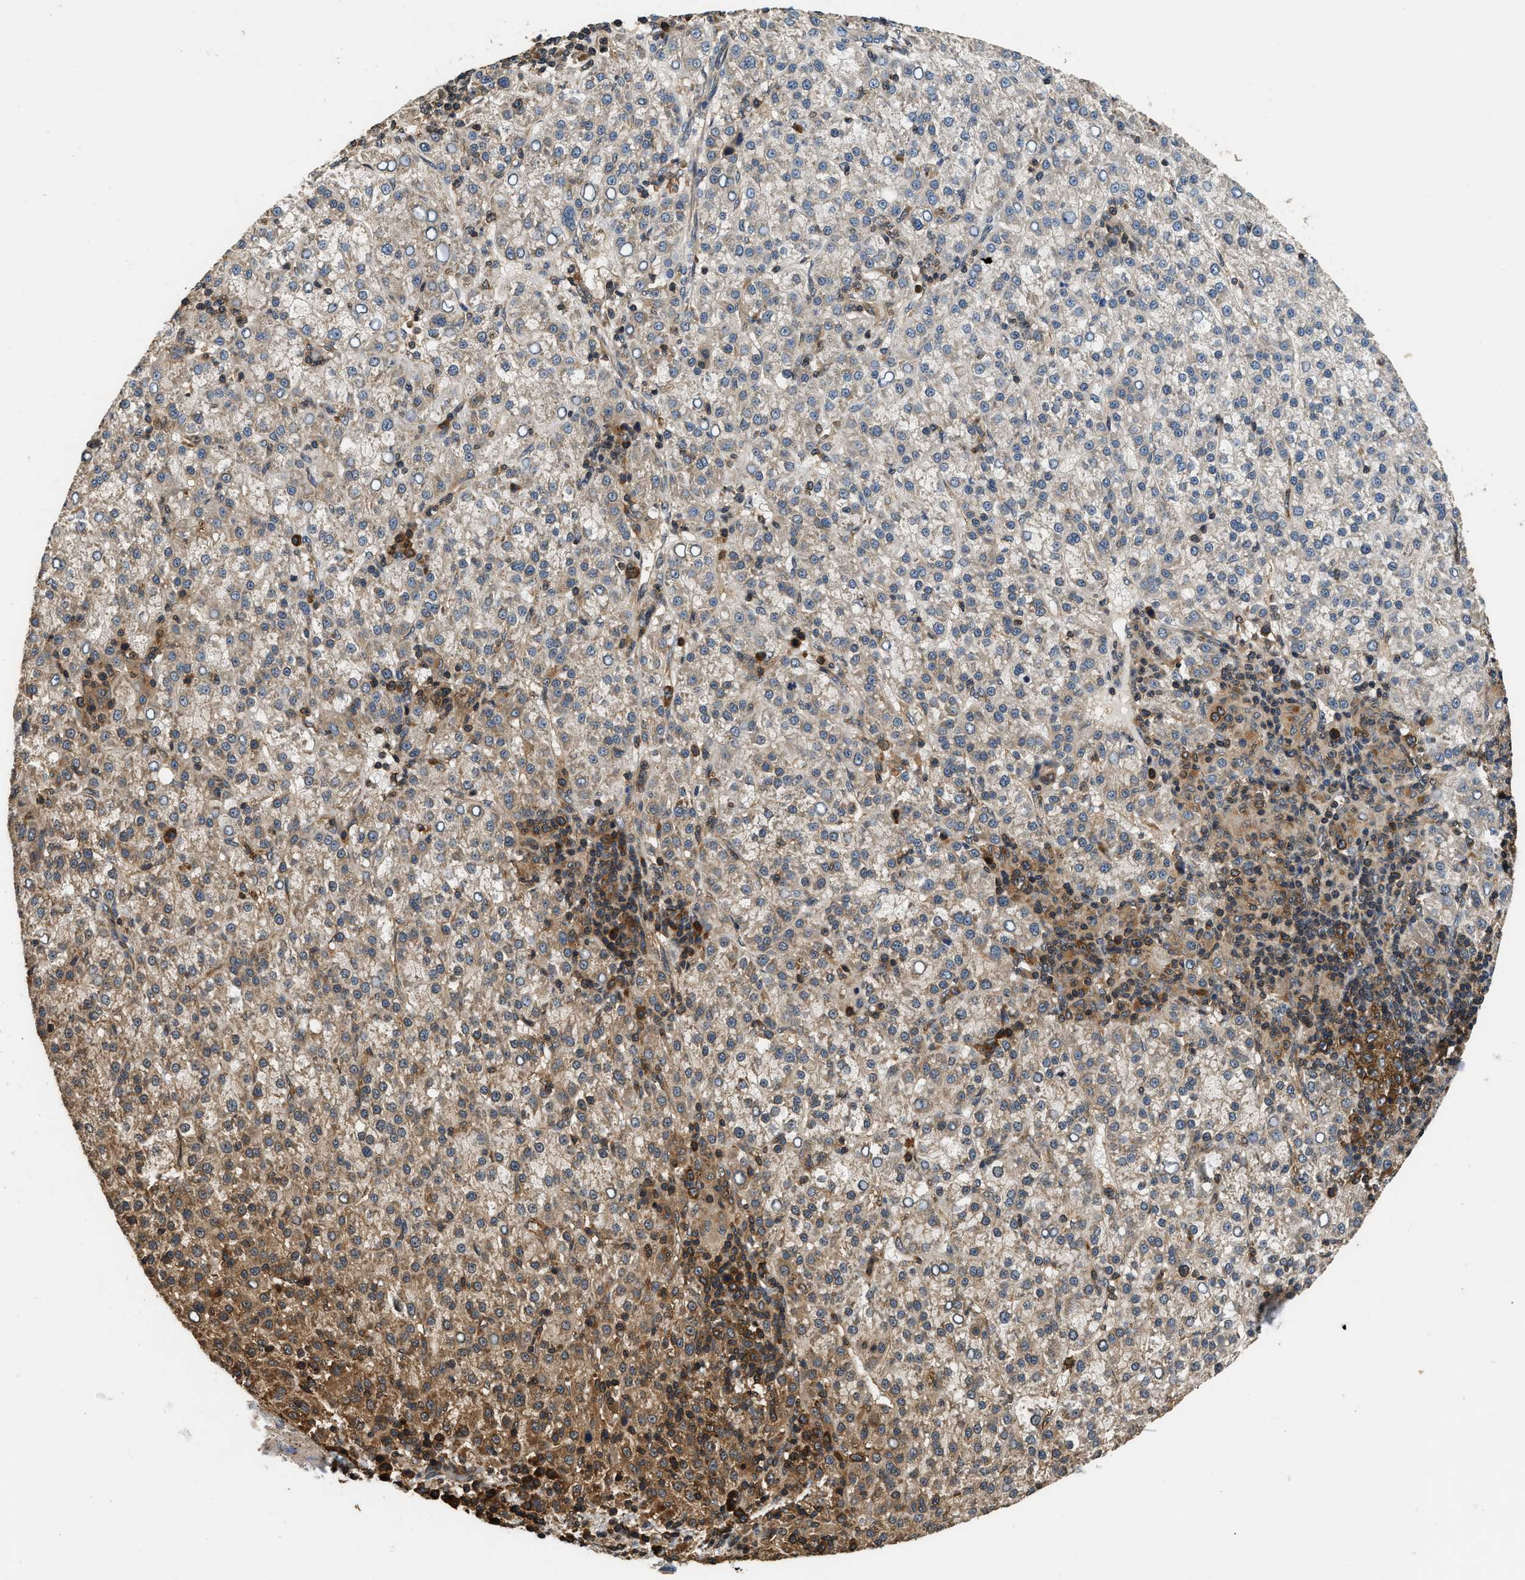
{"staining": {"intensity": "moderate", "quantity": "25%-75%", "location": "cytoplasmic/membranous"}, "tissue": "liver cancer", "cell_type": "Tumor cells", "image_type": "cancer", "snomed": [{"axis": "morphology", "description": "Carcinoma, Hepatocellular, NOS"}, {"axis": "topography", "description": "Liver"}], "caption": "Brown immunohistochemical staining in human liver cancer demonstrates moderate cytoplasmic/membranous staining in approximately 25%-75% of tumor cells.", "gene": "DNAJC2", "patient": {"sex": "female", "age": 58}}